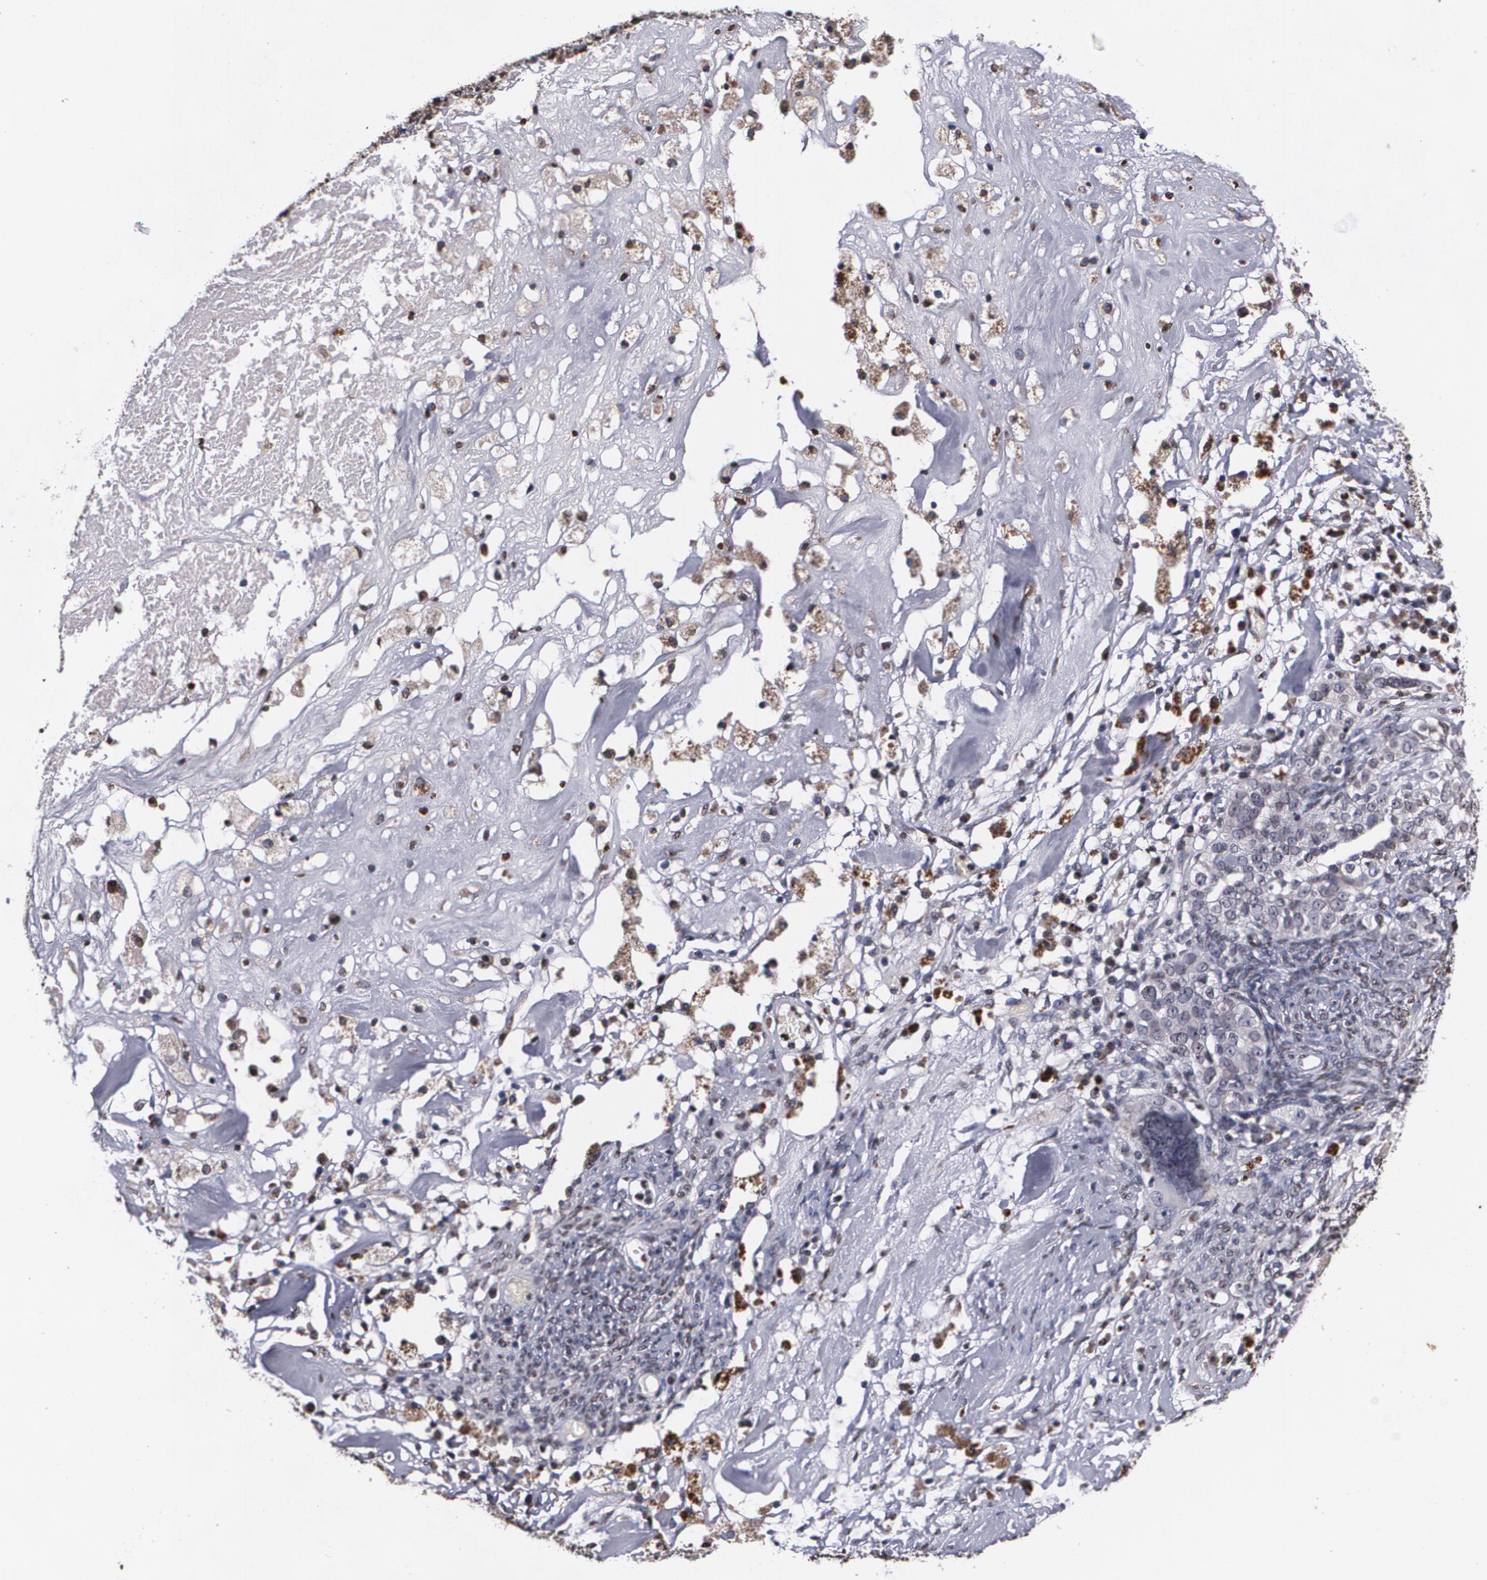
{"staining": {"intensity": "negative", "quantity": "none", "location": "none"}, "tissue": "ovarian cancer", "cell_type": "Tumor cells", "image_type": "cancer", "snomed": [{"axis": "morphology", "description": "Normal tissue, NOS"}, {"axis": "morphology", "description": "Cystadenocarcinoma, serous, NOS"}, {"axis": "topography", "description": "Ovary"}], "caption": "This micrograph is of ovarian cancer stained with immunohistochemistry (IHC) to label a protein in brown with the nuclei are counter-stained blue. There is no expression in tumor cells.", "gene": "MVP", "patient": {"sex": "female", "age": 62}}